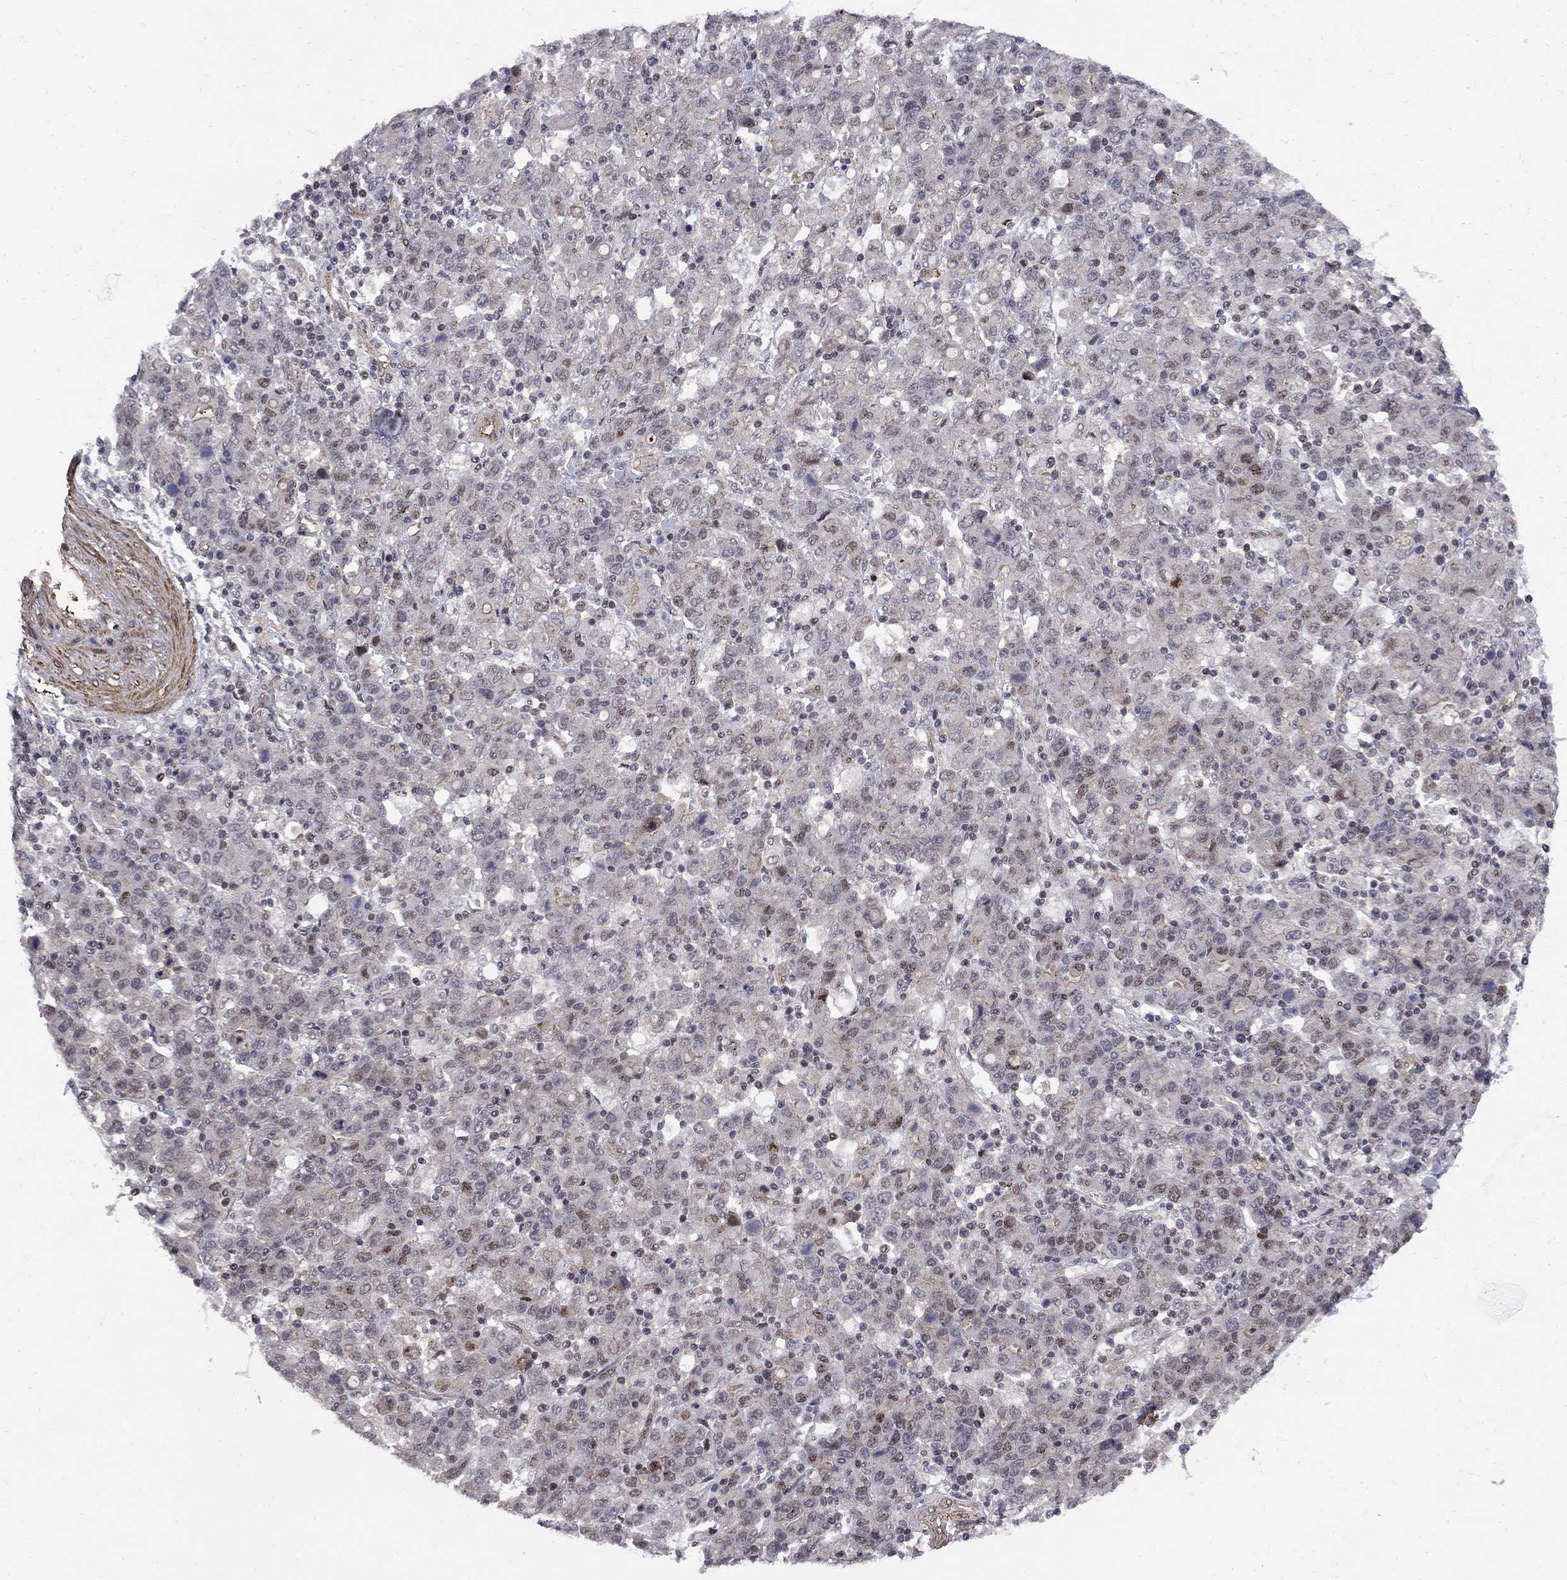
{"staining": {"intensity": "moderate", "quantity": "<25%", "location": "nuclear"}, "tissue": "stomach cancer", "cell_type": "Tumor cells", "image_type": "cancer", "snomed": [{"axis": "morphology", "description": "Adenocarcinoma, NOS"}, {"axis": "topography", "description": "Stomach, upper"}], "caption": "A photomicrograph of stomach cancer (adenocarcinoma) stained for a protein exhibits moderate nuclear brown staining in tumor cells. The staining was performed using DAB (3,3'-diaminobenzidine), with brown indicating positive protein expression. Nuclei are stained blue with hematoxylin.", "gene": "BRF1", "patient": {"sex": "male", "age": 69}}